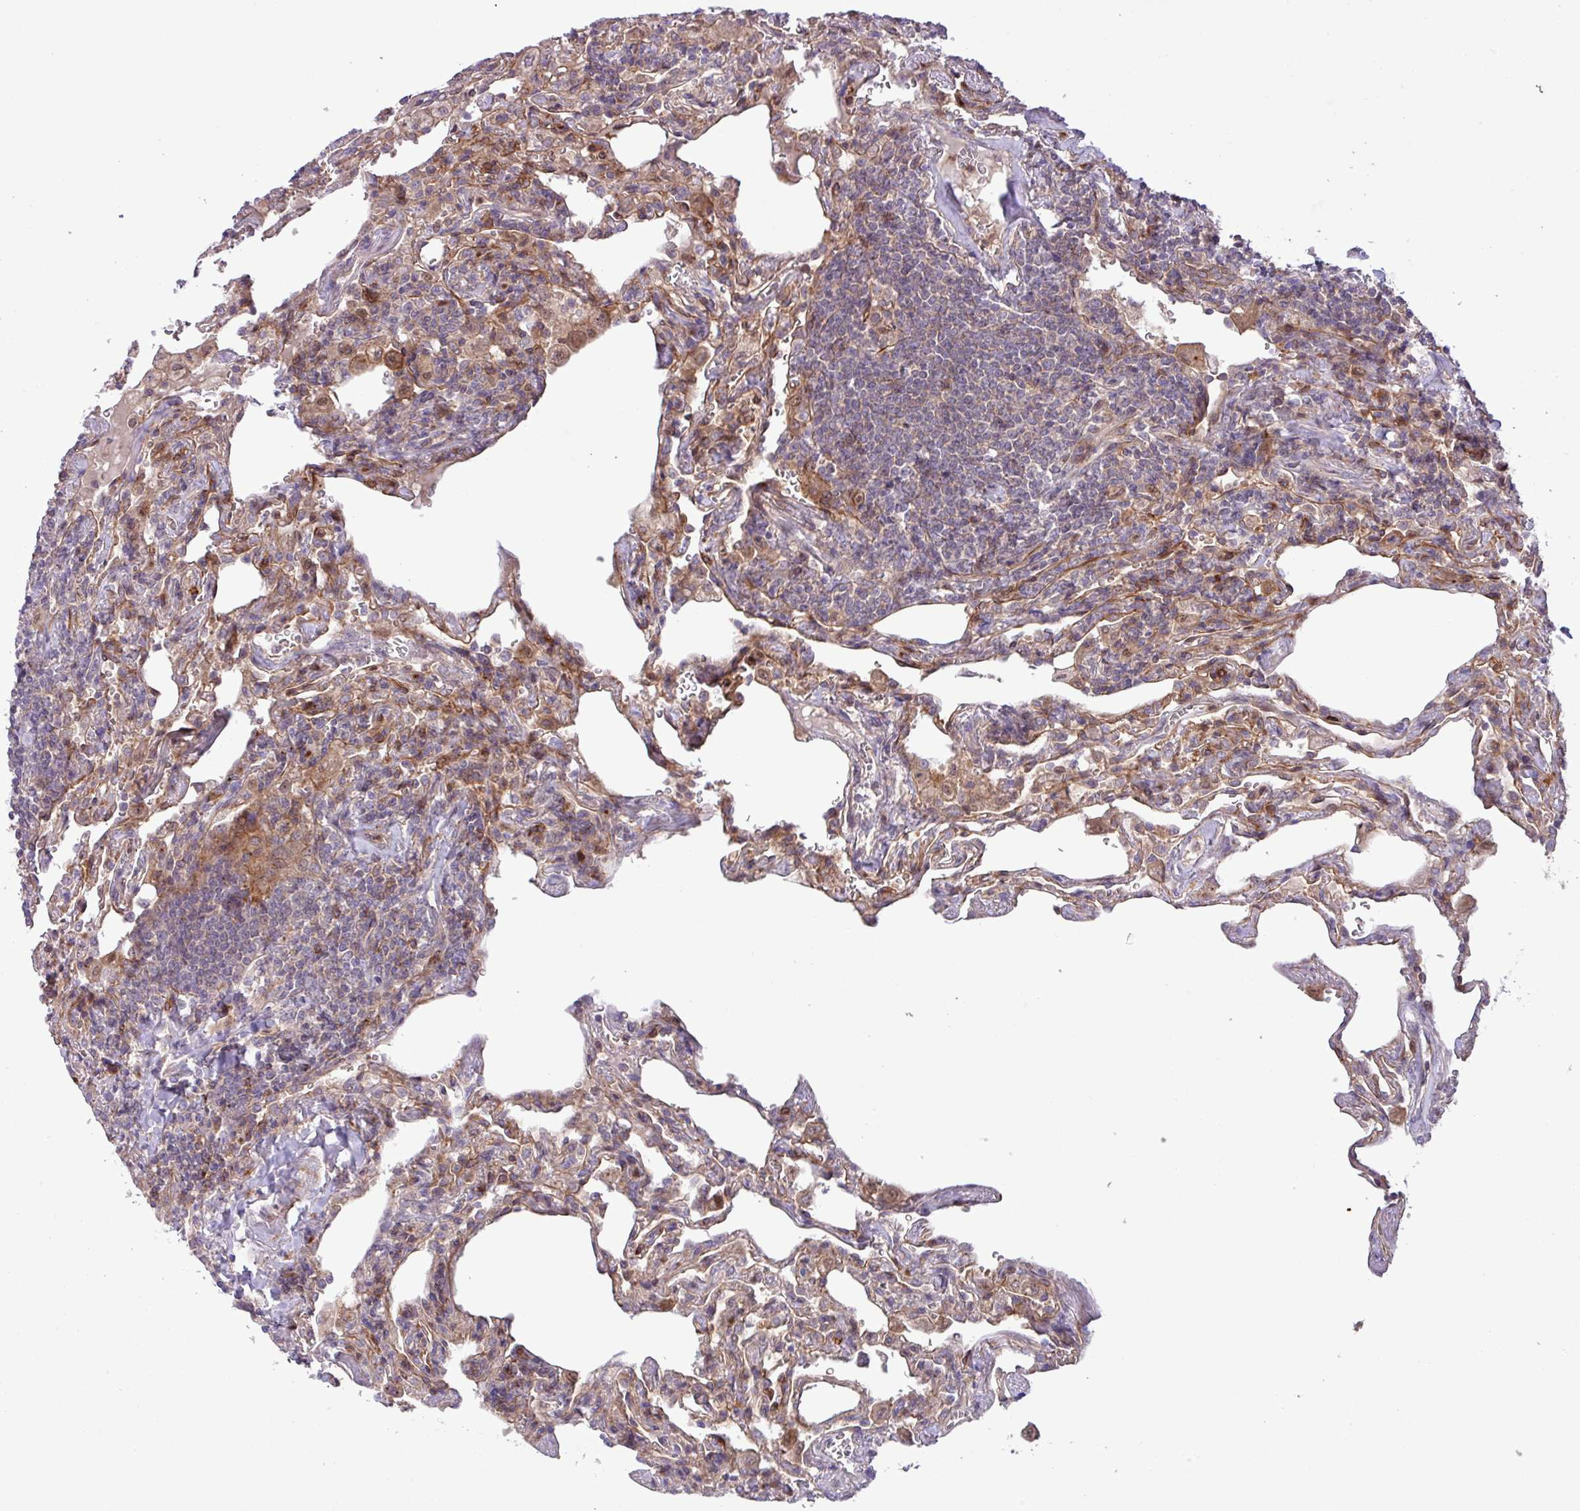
{"staining": {"intensity": "negative", "quantity": "none", "location": "none"}, "tissue": "lymphoma", "cell_type": "Tumor cells", "image_type": "cancer", "snomed": [{"axis": "morphology", "description": "Malignant lymphoma, non-Hodgkin's type, Low grade"}, {"axis": "topography", "description": "Lung"}], "caption": "A high-resolution histopathology image shows IHC staining of lymphoma, which exhibits no significant staining in tumor cells.", "gene": "CNTRL", "patient": {"sex": "female", "age": 71}}